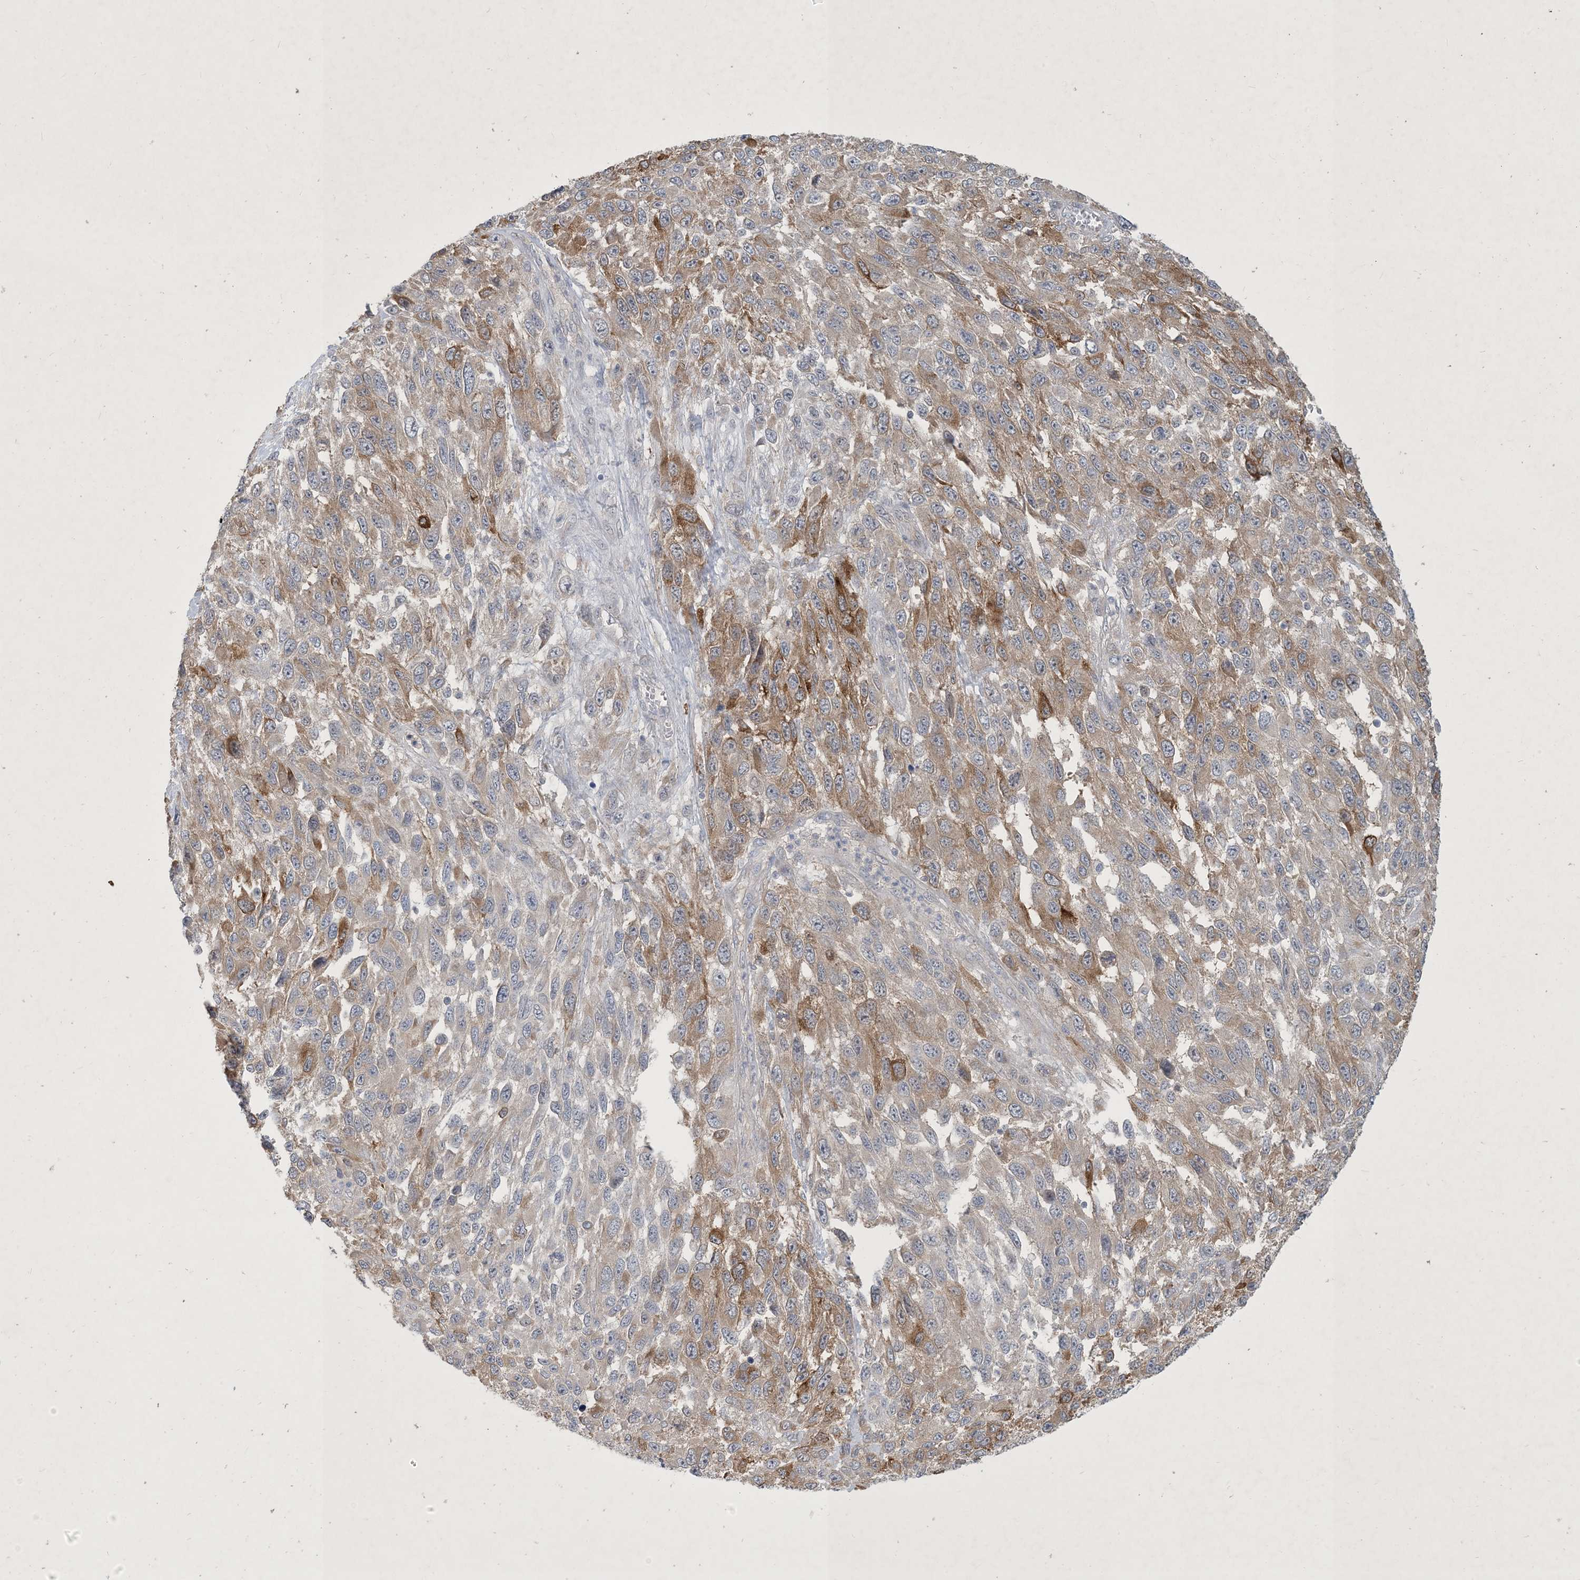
{"staining": {"intensity": "moderate", "quantity": "25%-75%", "location": "cytoplasmic/membranous"}, "tissue": "melanoma", "cell_type": "Tumor cells", "image_type": "cancer", "snomed": [{"axis": "morphology", "description": "Malignant melanoma, NOS"}, {"axis": "topography", "description": "Skin"}], "caption": "Protein analysis of melanoma tissue reveals moderate cytoplasmic/membranous positivity in approximately 25%-75% of tumor cells. The staining was performed using DAB, with brown indicating positive protein expression. Nuclei are stained blue with hematoxylin.", "gene": "CDS1", "patient": {"sex": "female", "age": 96}}